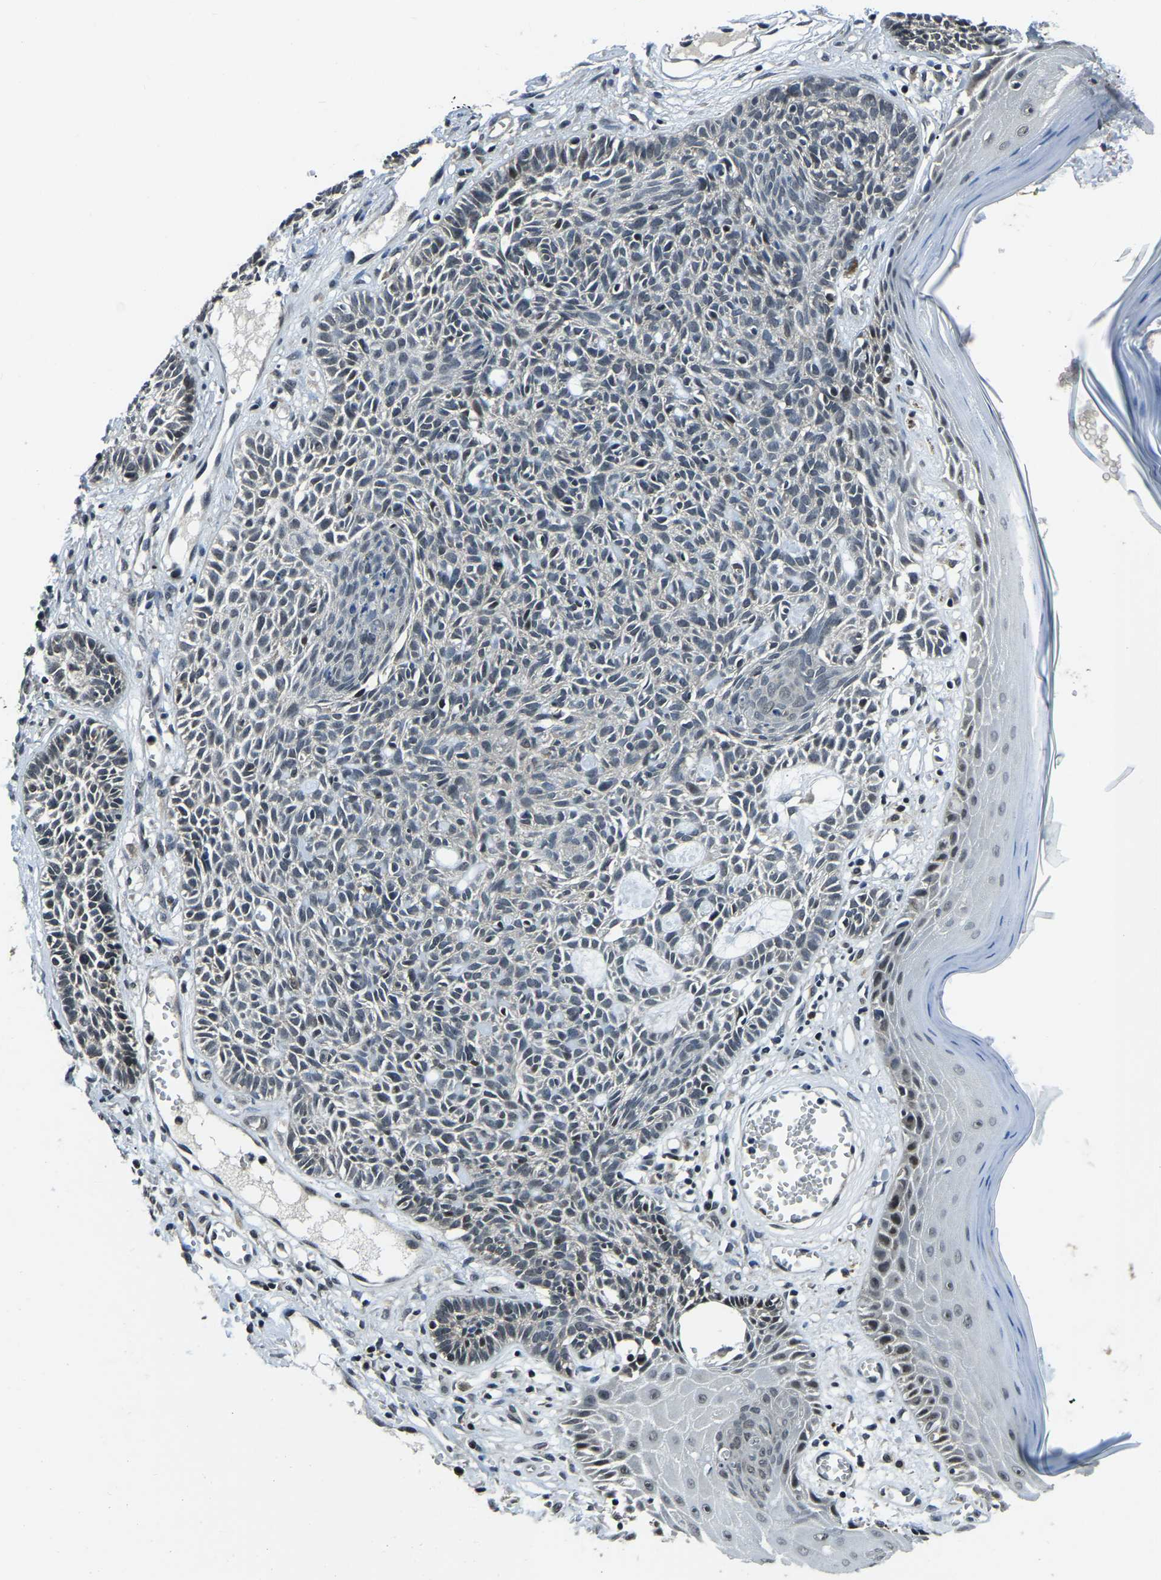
{"staining": {"intensity": "negative", "quantity": "none", "location": "none"}, "tissue": "skin cancer", "cell_type": "Tumor cells", "image_type": "cancer", "snomed": [{"axis": "morphology", "description": "Basal cell carcinoma"}, {"axis": "topography", "description": "Skin"}], "caption": "Immunohistochemical staining of skin basal cell carcinoma exhibits no significant positivity in tumor cells.", "gene": "ANKIB1", "patient": {"sex": "male", "age": 67}}